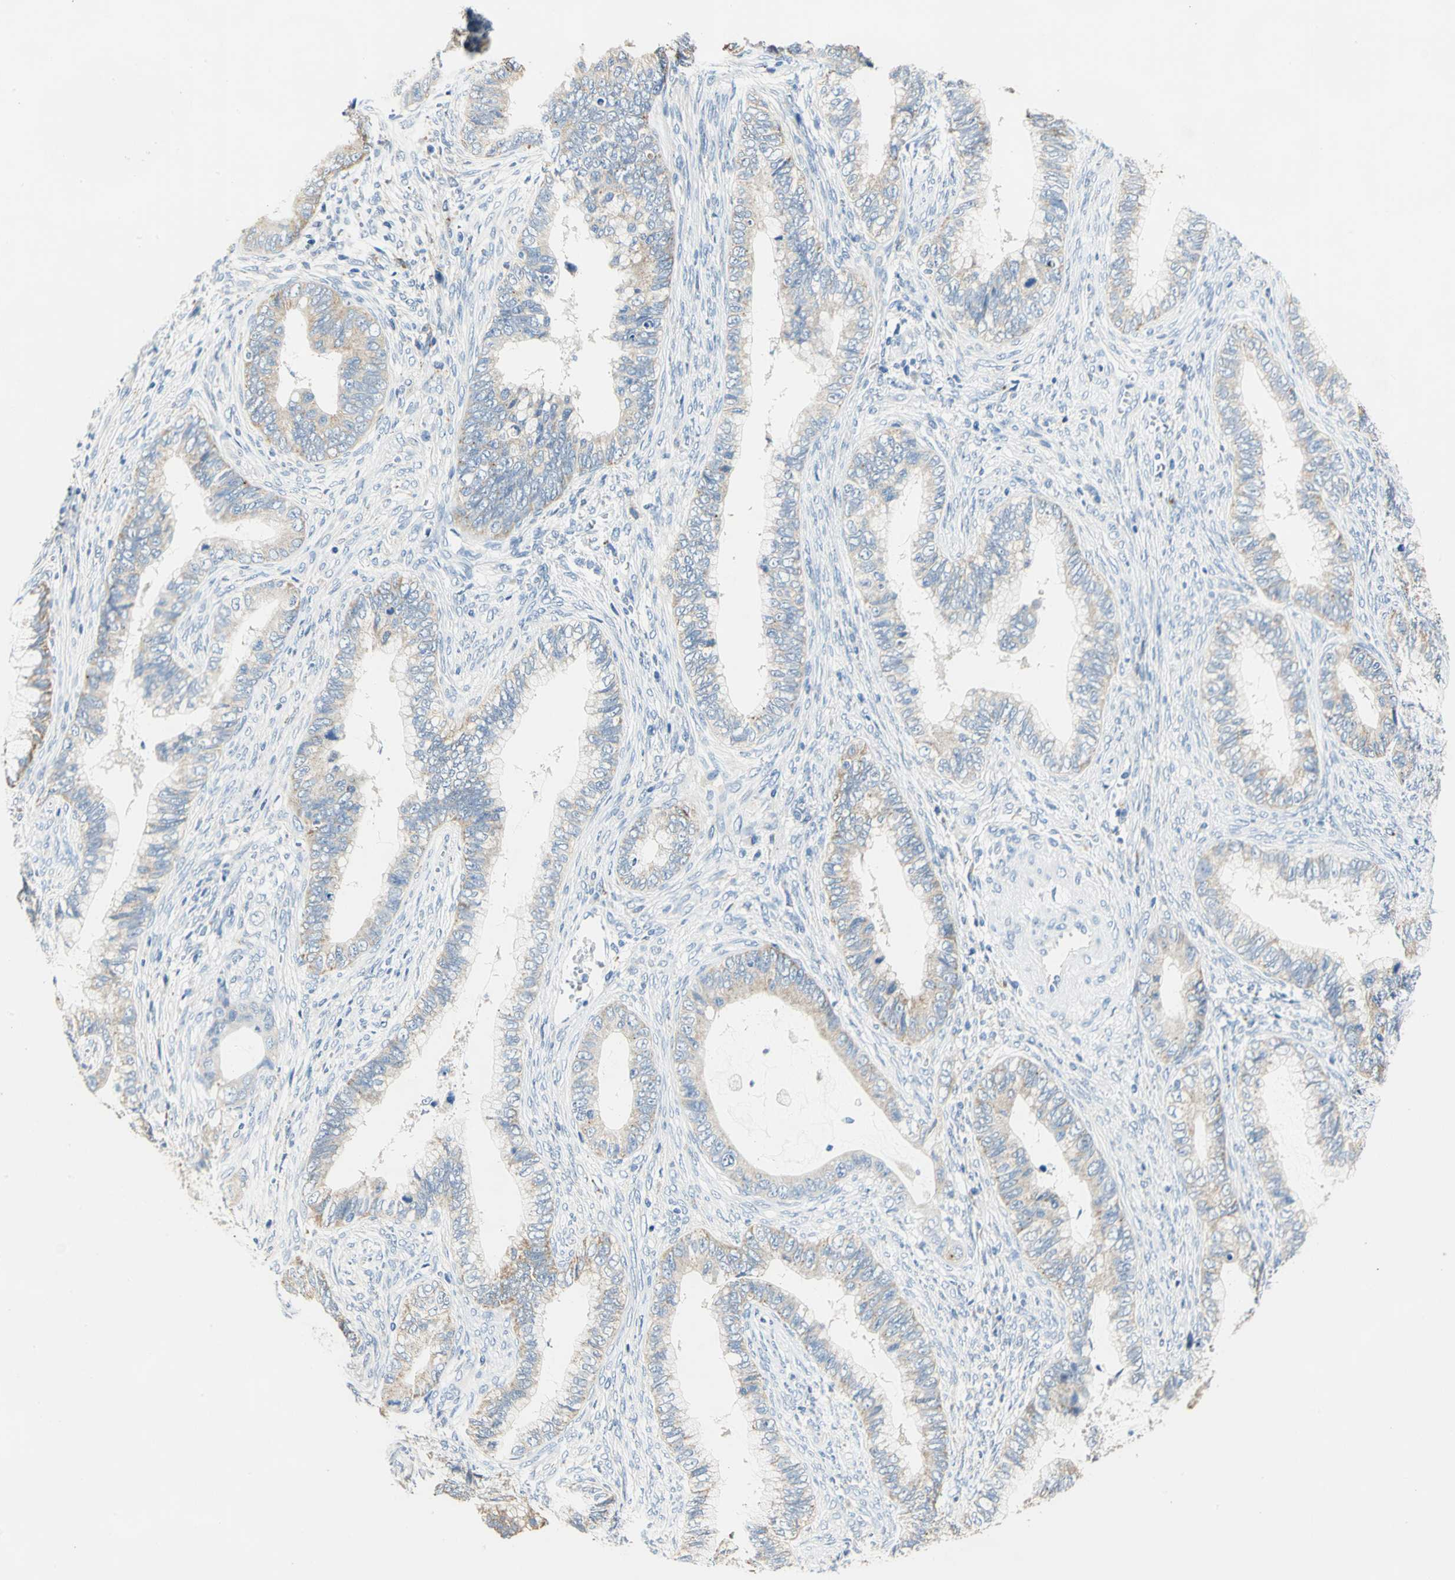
{"staining": {"intensity": "weak", "quantity": ">75%", "location": "cytoplasmic/membranous"}, "tissue": "cervical cancer", "cell_type": "Tumor cells", "image_type": "cancer", "snomed": [{"axis": "morphology", "description": "Adenocarcinoma, NOS"}, {"axis": "topography", "description": "Cervix"}], "caption": "A micrograph of cervical cancer (adenocarcinoma) stained for a protein exhibits weak cytoplasmic/membranous brown staining in tumor cells. (DAB = brown stain, brightfield microscopy at high magnification).", "gene": "RASD2", "patient": {"sex": "female", "age": 44}}